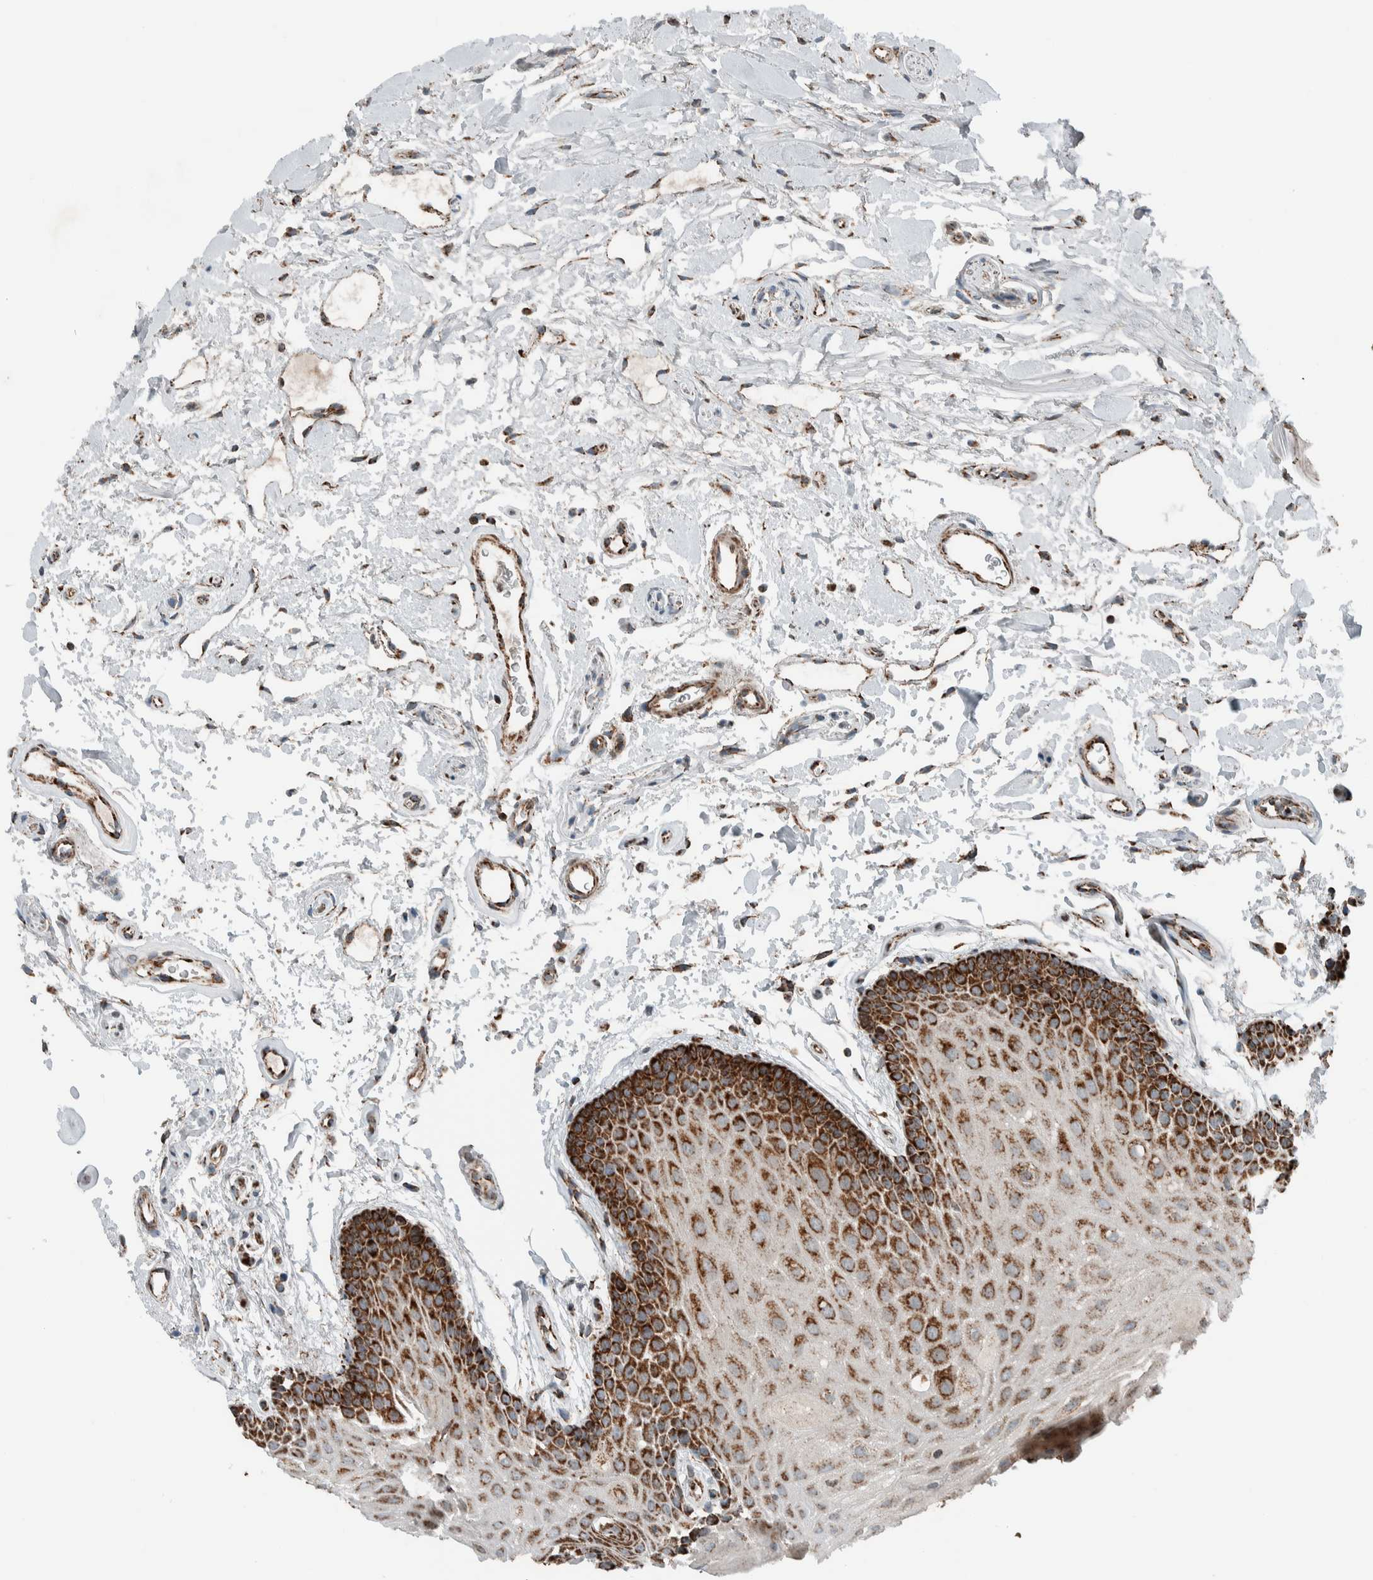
{"staining": {"intensity": "strong", "quantity": ">75%", "location": "cytoplasmic/membranous"}, "tissue": "oral mucosa", "cell_type": "Squamous epithelial cells", "image_type": "normal", "snomed": [{"axis": "morphology", "description": "Normal tissue, NOS"}, {"axis": "topography", "description": "Oral tissue"}], "caption": "IHC micrograph of benign oral mucosa: oral mucosa stained using IHC reveals high levels of strong protein expression localized specifically in the cytoplasmic/membranous of squamous epithelial cells, appearing as a cytoplasmic/membranous brown color.", "gene": "CNTROB", "patient": {"sex": "male", "age": 62}}